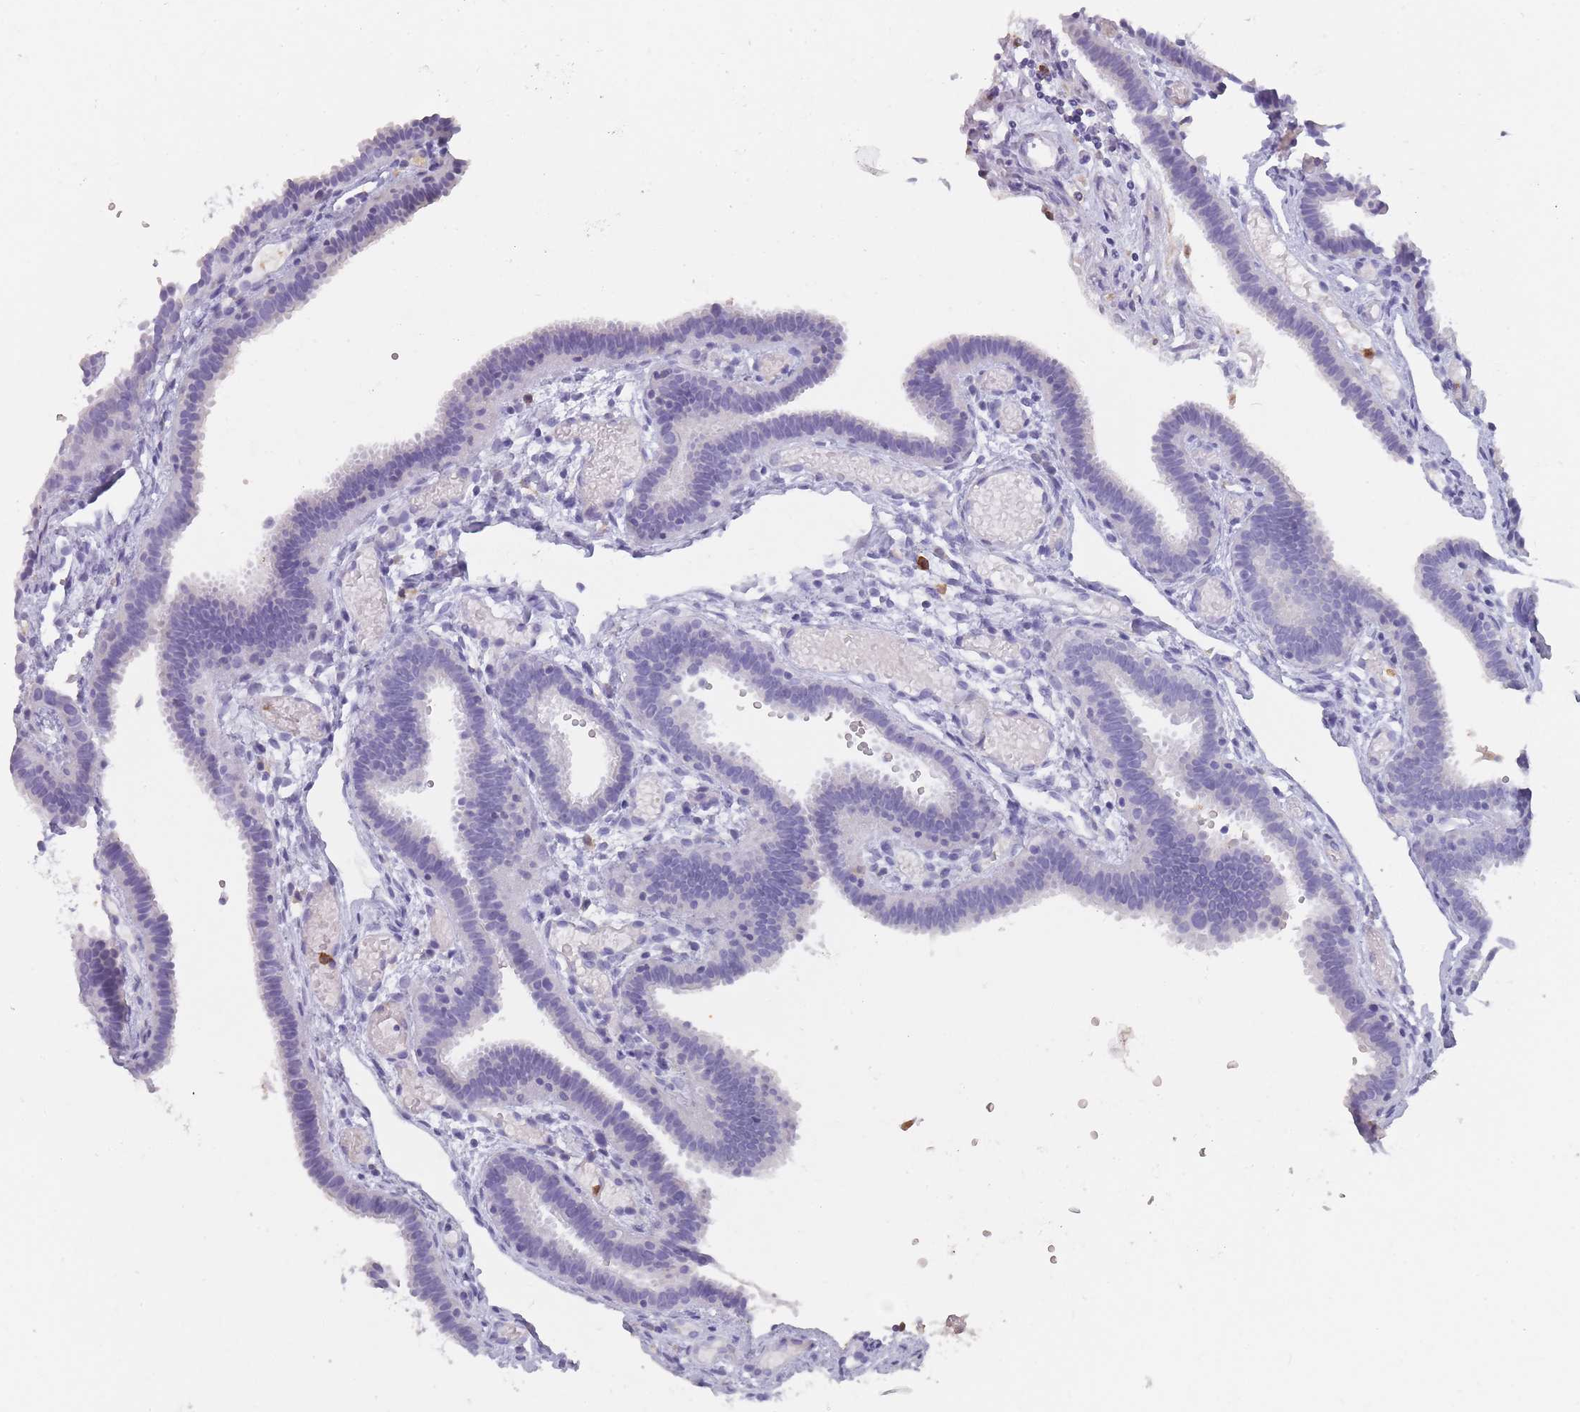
{"staining": {"intensity": "negative", "quantity": "none", "location": "none"}, "tissue": "fallopian tube", "cell_type": "Glandular cells", "image_type": "normal", "snomed": [{"axis": "morphology", "description": "Normal tissue, NOS"}, {"axis": "topography", "description": "Fallopian tube"}], "caption": "This photomicrograph is of unremarkable fallopian tube stained with IHC to label a protein in brown with the nuclei are counter-stained blue. There is no positivity in glandular cells.", "gene": "CR1L", "patient": {"sex": "female", "age": 37}}